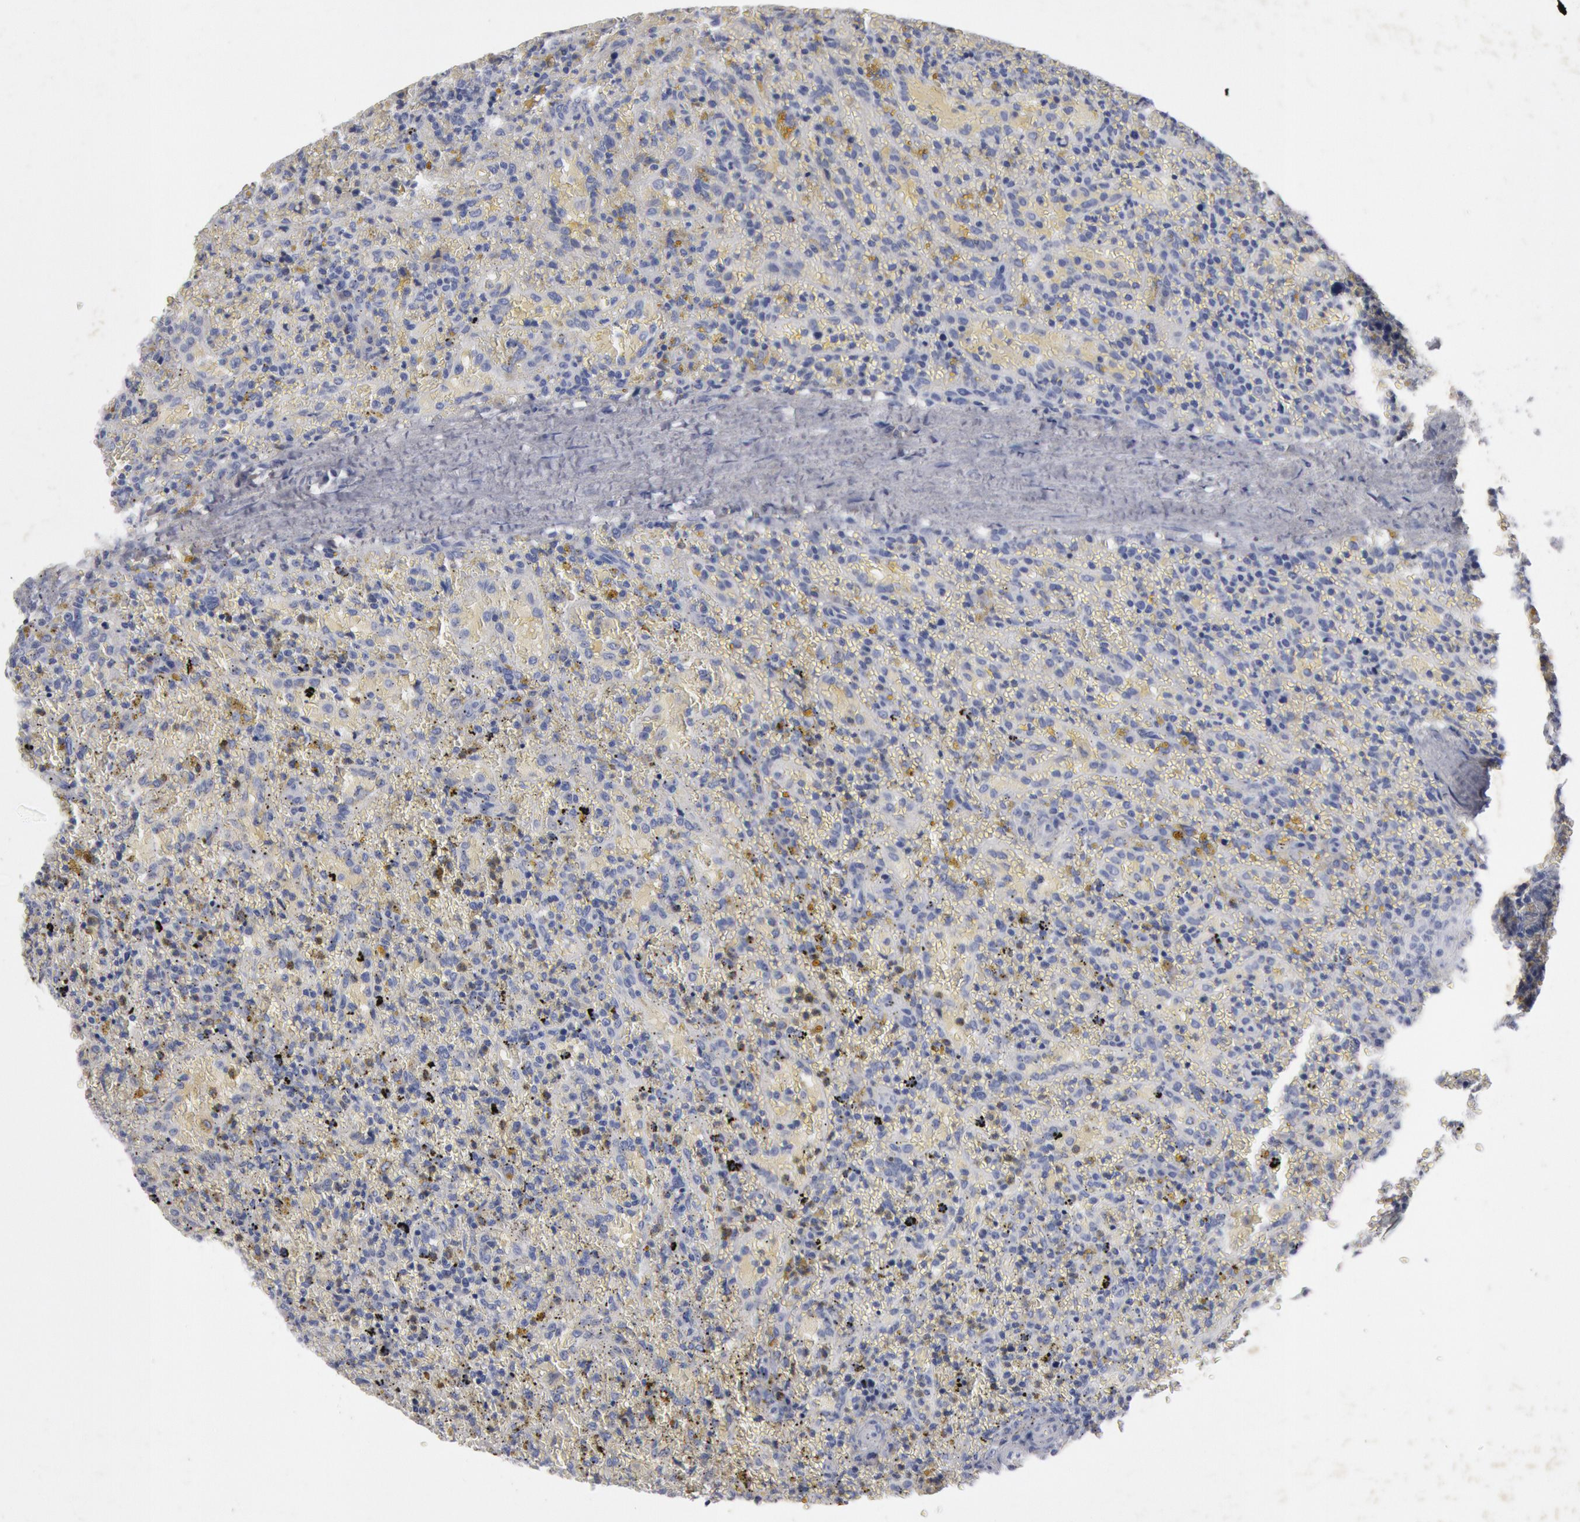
{"staining": {"intensity": "negative", "quantity": "none", "location": "none"}, "tissue": "lymphoma", "cell_type": "Tumor cells", "image_type": "cancer", "snomed": [{"axis": "morphology", "description": "Malignant lymphoma, non-Hodgkin's type, High grade"}, {"axis": "topography", "description": "Spleen"}, {"axis": "topography", "description": "Lymph node"}], "caption": "Tumor cells are negative for protein expression in human lymphoma.", "gene": "FOXA2", "patient": {"sex": "female", "age": 70}}